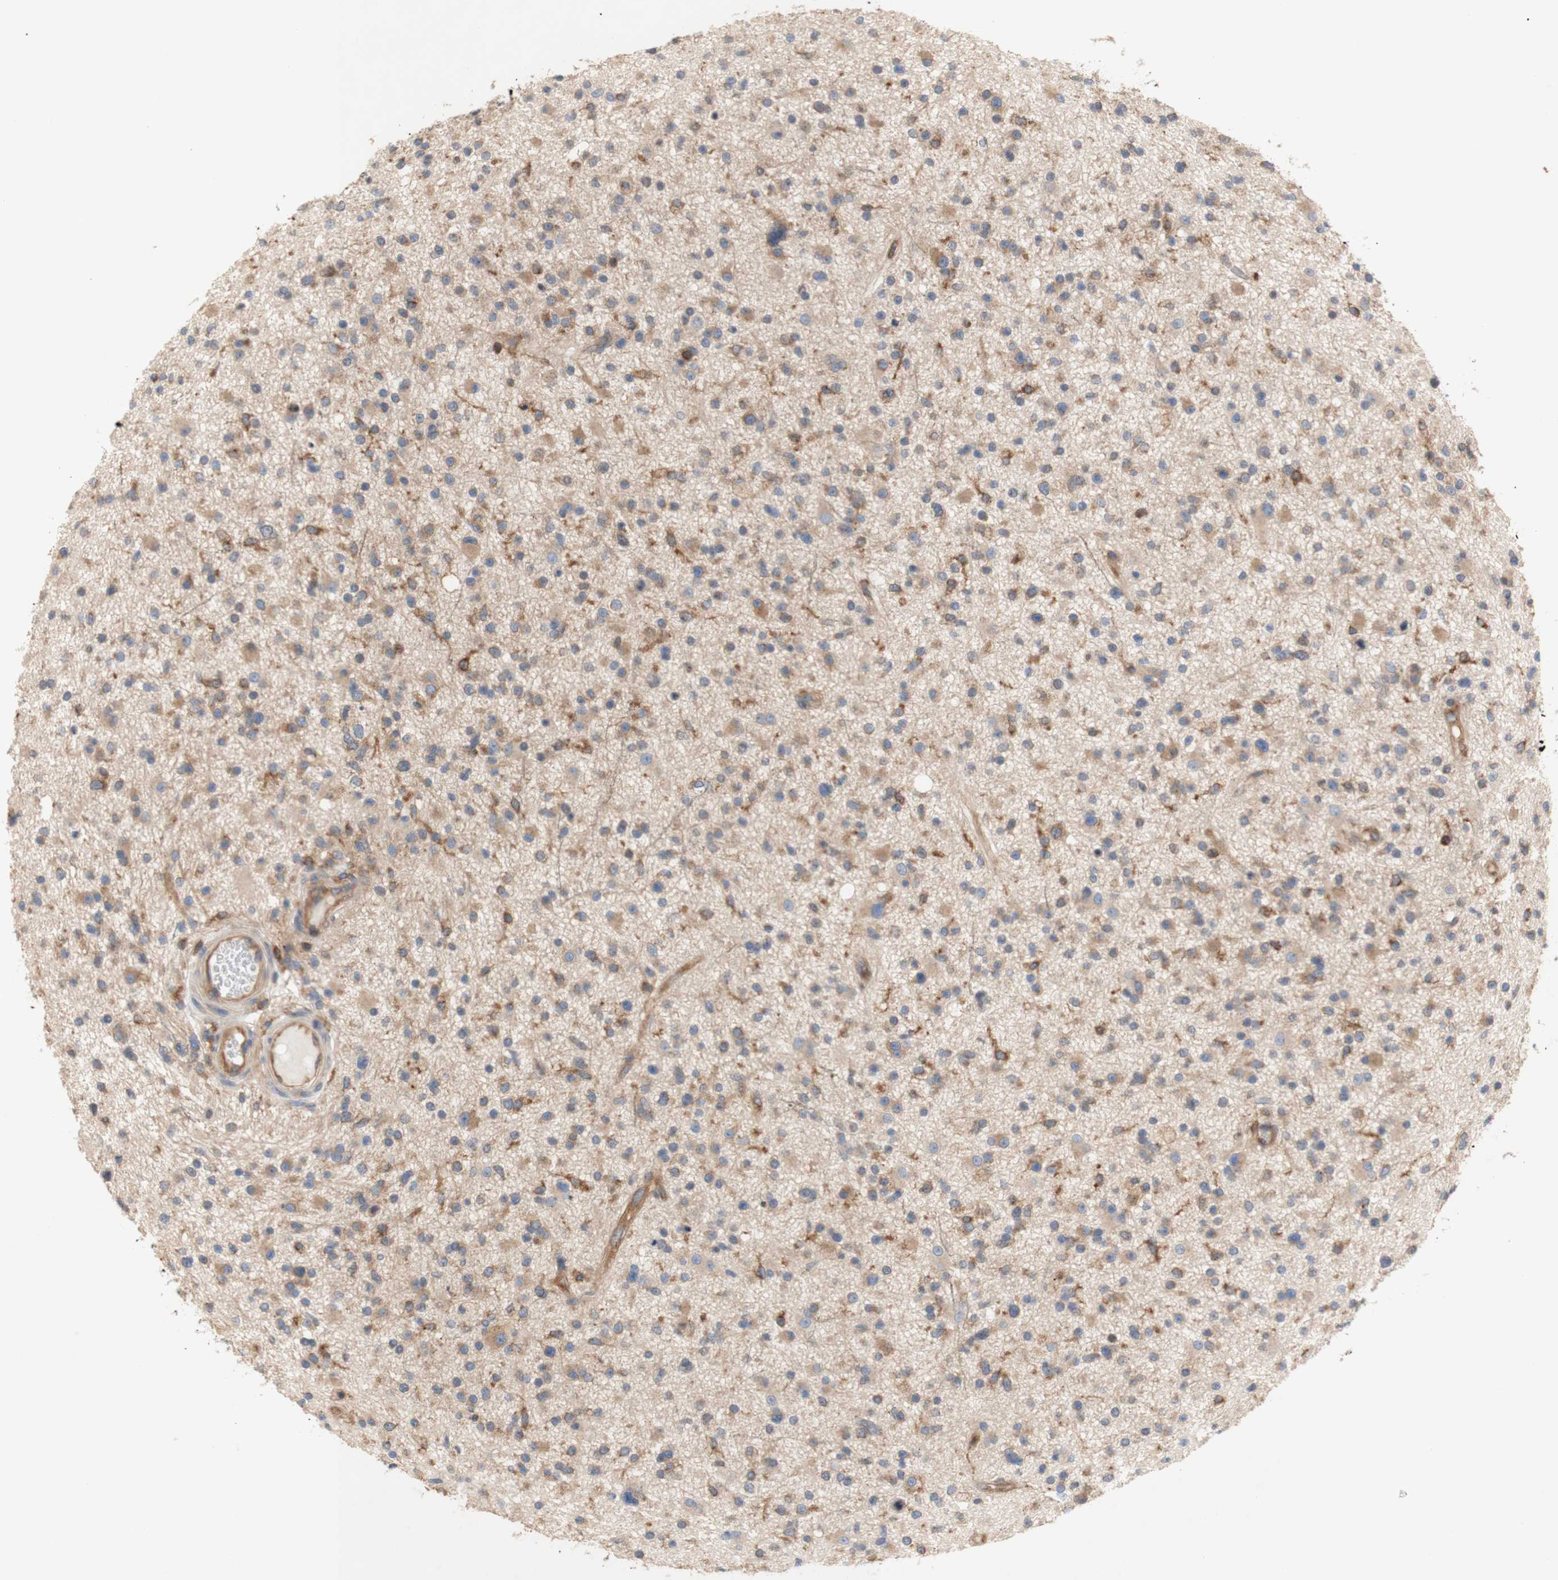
{"staining": {"intensity": "weak", "quantity": ">75%", "location": "cytoplasmic/membranous"}, "tissue": "glioma", "cell_type": "Tumor cells", "image_type": "cancer", "snomed": [{"axis": "morphology", "description": "Glioma, malignant, High grade"}, {"axis": "topography", "description": "Brain"}], "caption": "Brown immunohistochemical staining in human high-grade glioma (malignant) reveals weak cytoplasmic/membranous positivity in about >75% of tumor cells.", "gene": "IKBKG", "patient": {"sex": "male", "age": 33}}